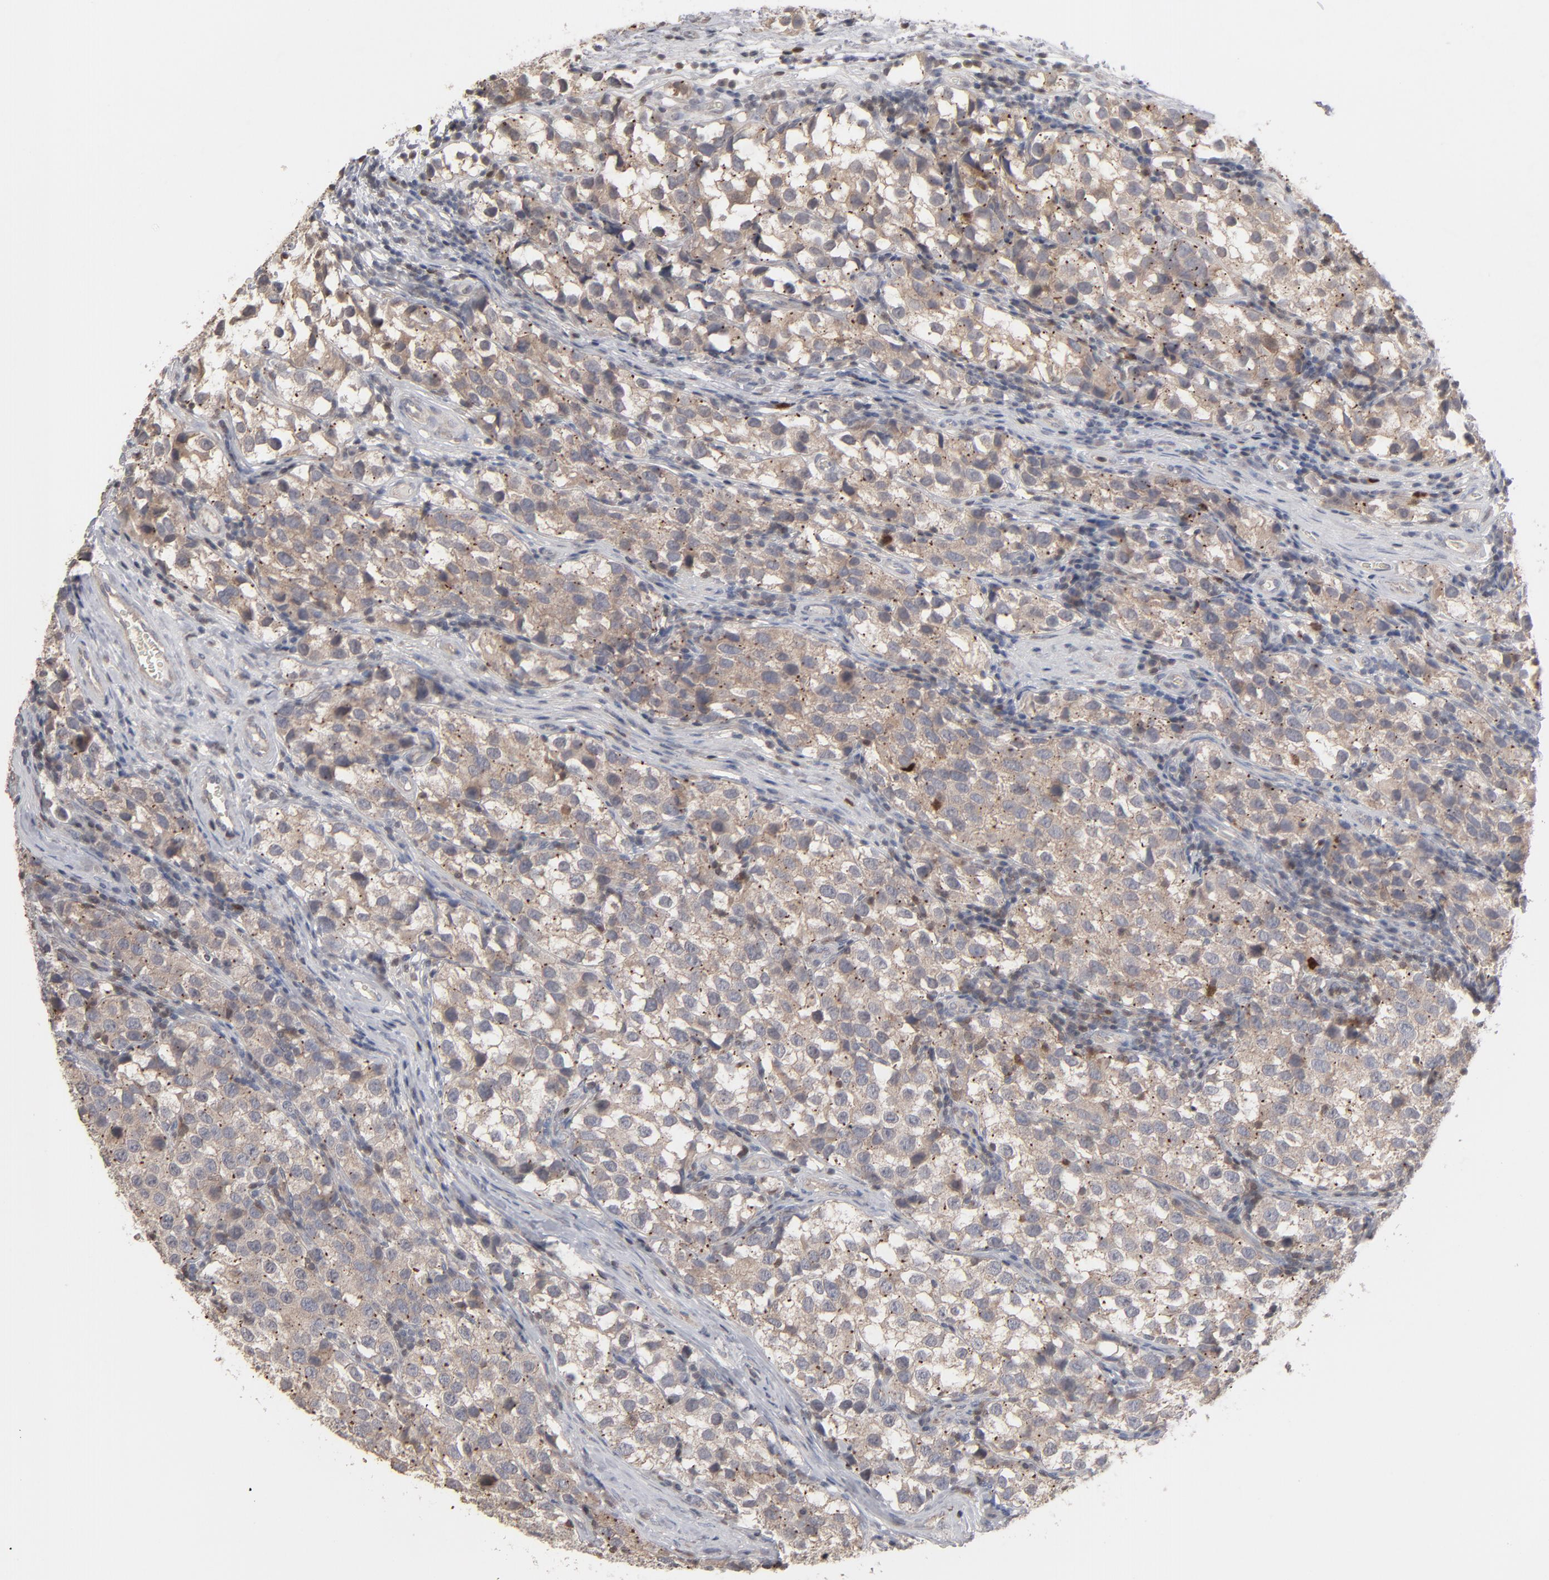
{"staining": {"intensity": "moderate", "quantity": ">75%", "location": "cytoplasmic/membranous"}, "tissue": "testis cancer", "cell_type": "Tumor cells", "image_type": "cancer", "snomed": [{"axis": "morphology", "description": "Seminoma, NOS"}, {"axis": "topography", "description": "Testis"}], "caption": "This is an image of immunohistochemistry (IHC) staining of testis cancer, which shows moderate positivity in the cytoplasmic/membranous of tumor cells.", "gene": "STAT4", "patient": {"sex": "male", "age": 39}}